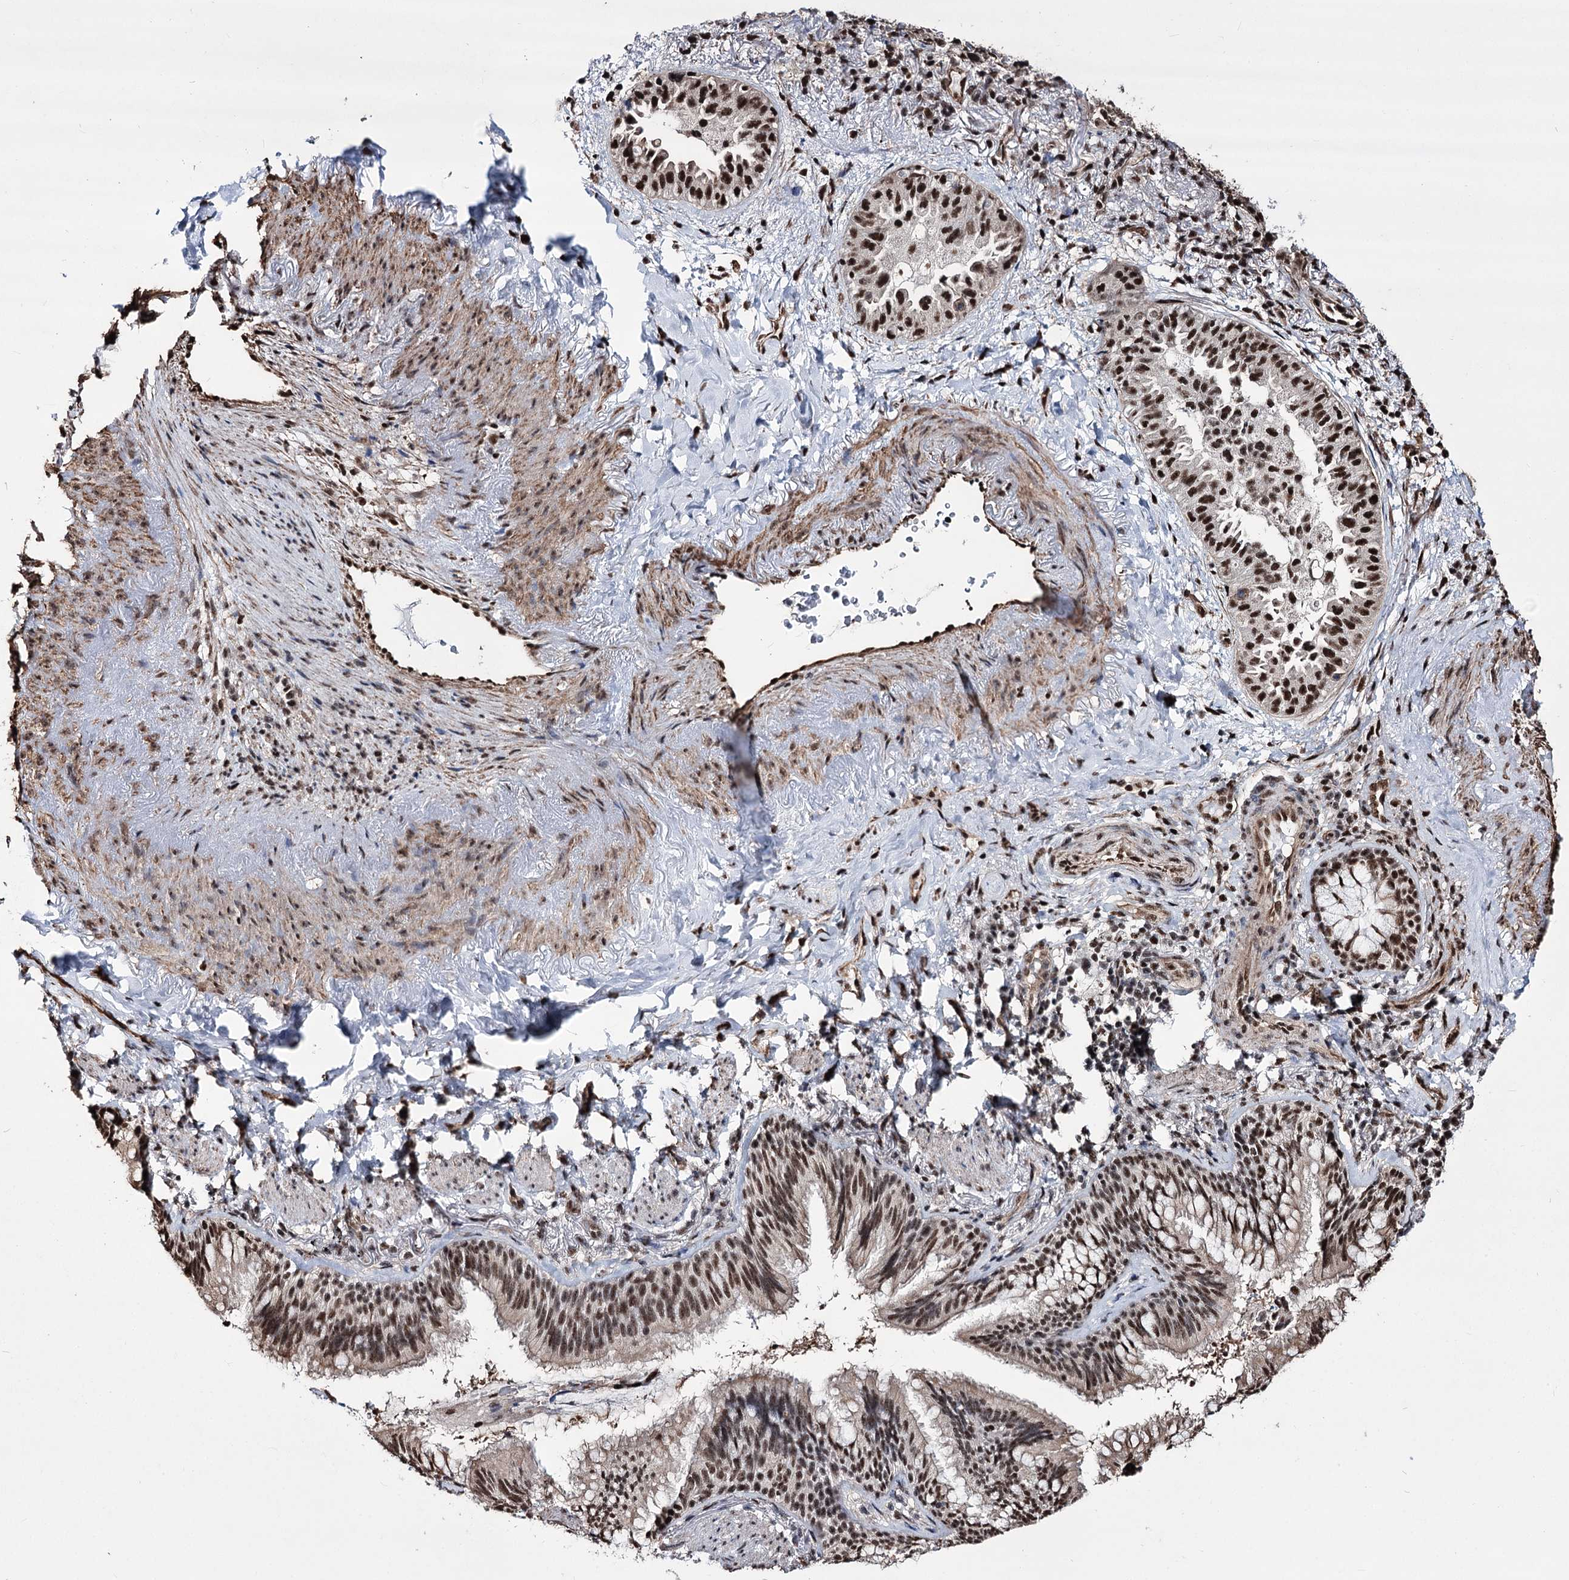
{"staining": {"intensity": "moderate", "quantity": ">75%", "location": "nuclear"}, "tissue": "lung cancer", "cell_type": "Tumor cells", "image_type": "cancer", "snomed": [{"axis": "morphology", "description": "Adenocarcinoma, NOS"}, {"axis": "topography", "description": "Lung"}], "caption": "Human lung cancer (adenocarcinoma) stained with a brown dye demonstrates moderate nuclear positive staining in approximately >75% of tumor cells.", "gene": "CHMP7", "patient": {"sex": "female", "age": 69}}